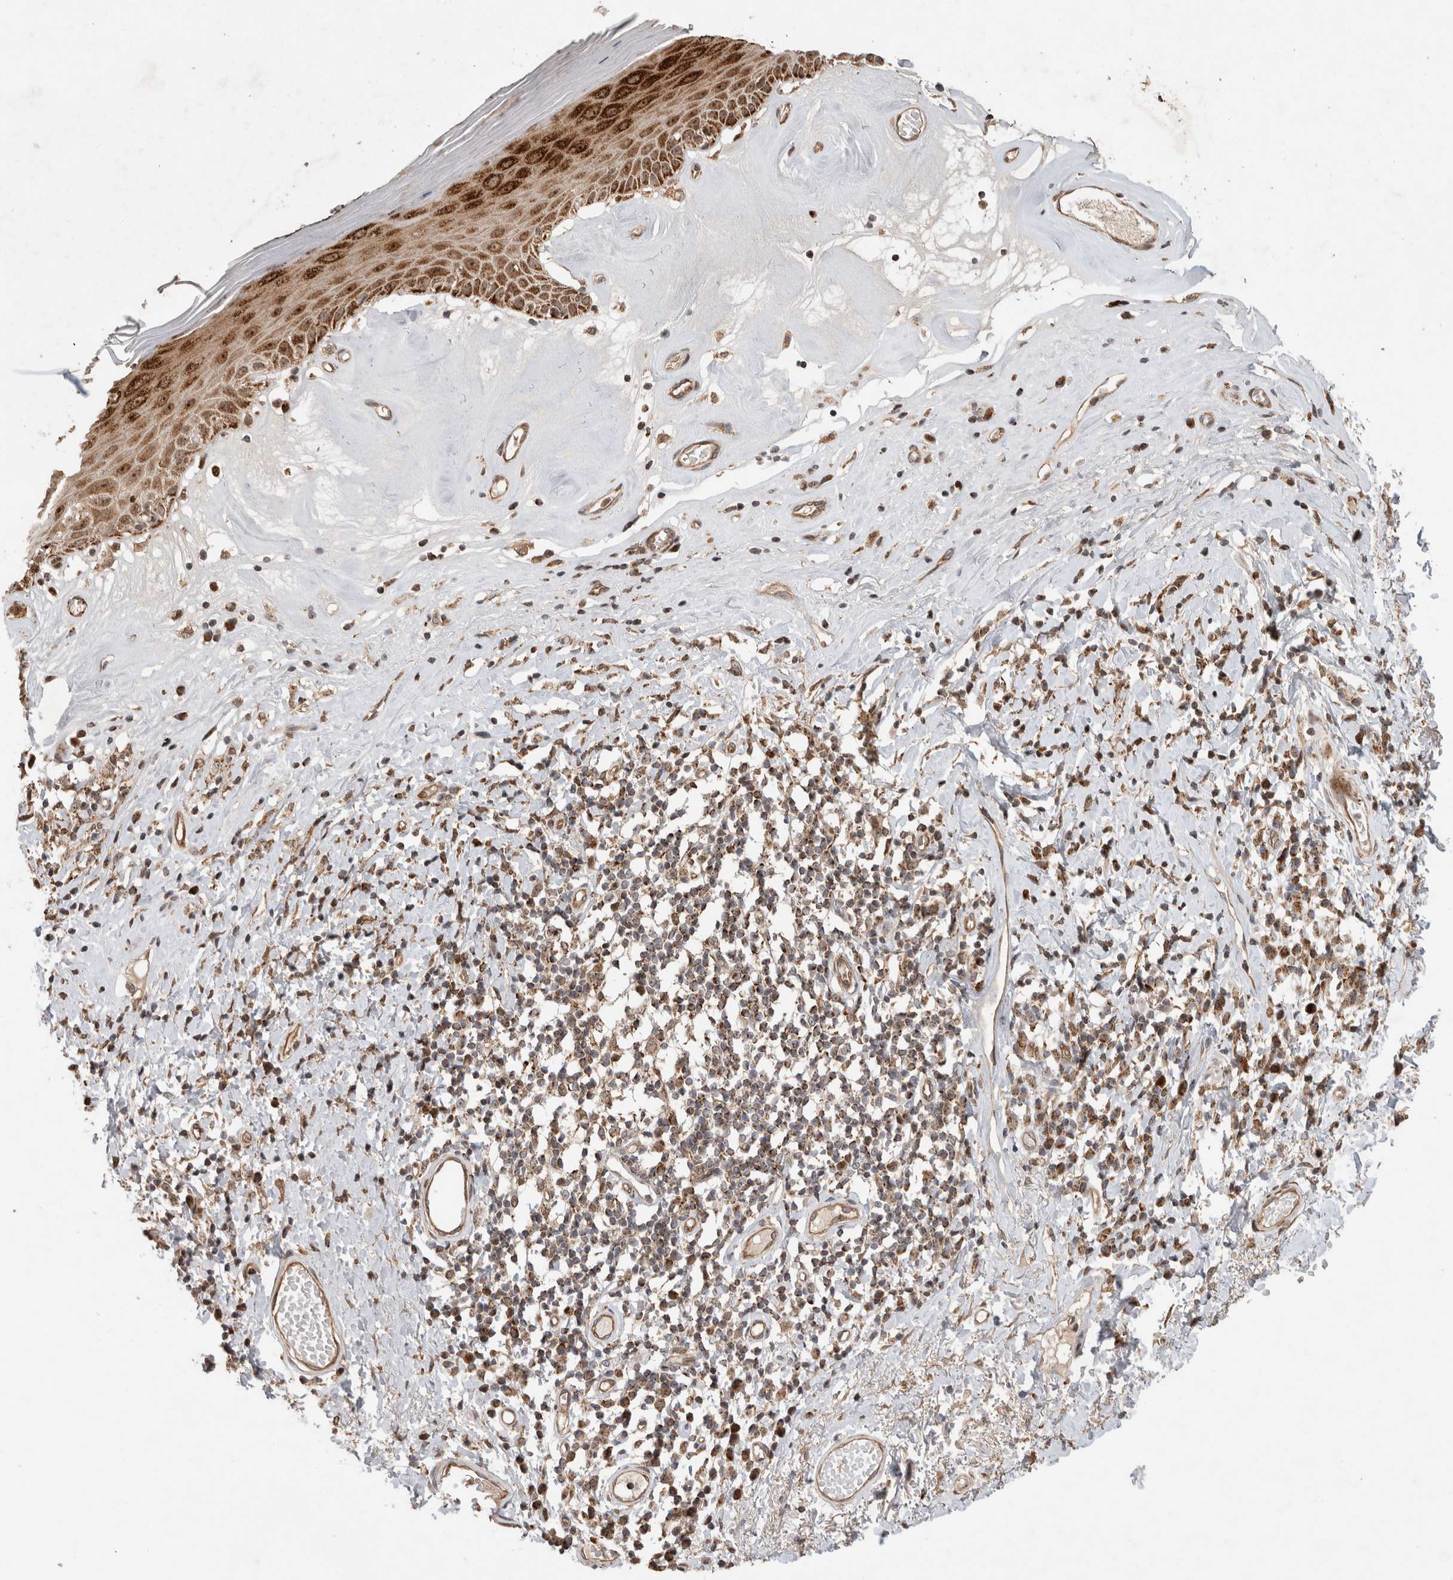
{"staining": {"intensity": "moderate", "quantity": ">75%", "location": "cytoplasmic/membranous,nuclear"}, "tissue": "skin", "cell_type": "Epidermal cells", "image_type": "normal", "snomed": [{"axis": "morphology", "description": "Normal tissue, NOS"}, {"axis": "morphology", "description": "Inflammation, NOS"}, {"axis": "topography", "description": "Vulva"}], "caption": "Immunohistochemical staining of unremarkable human skin shows >75% levels of moderate cytoplasmic/membranous,nuclear protein expression in approximately >75% of epidermal cells.", "gene": "INSRR", "patient": {"sex": "female", "age": 84}}